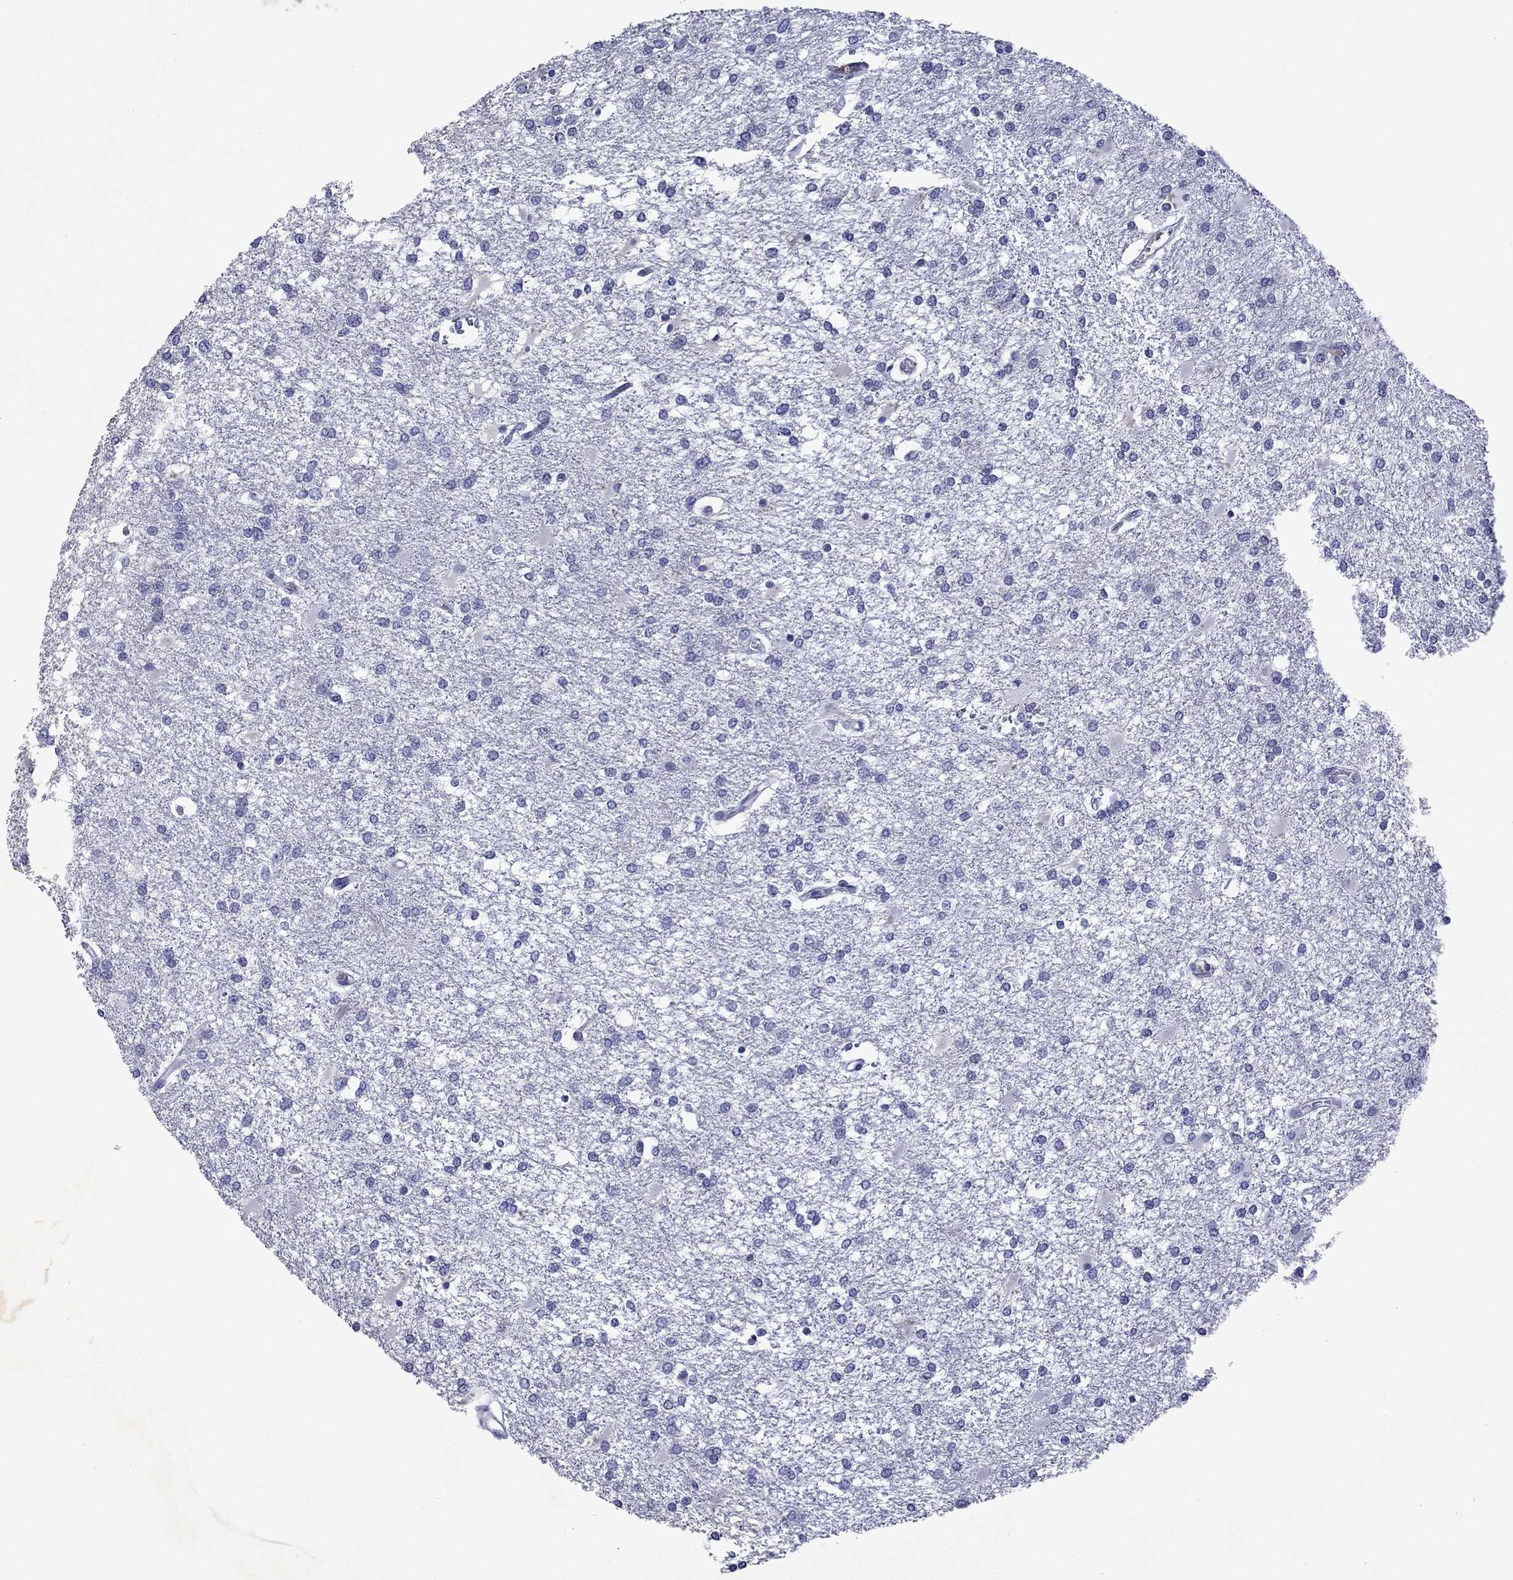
{"staining": {"intensity": "negative", "quantity": "none", "location": "none"}, "tissue": "glioma", "cell_type": "Tumor cells", "image_type": "cancer", "snomed": [{"axis": "morphology", "description": "Glioma, malignant, High grade"}, {"axis": "topography", "description": "Cerebral cortex"}], "caption": "Tumor cells show no significant protein staining in glioma.", "gene": "PIWIL1", "patient": {"sex": "male", "age": 79}}